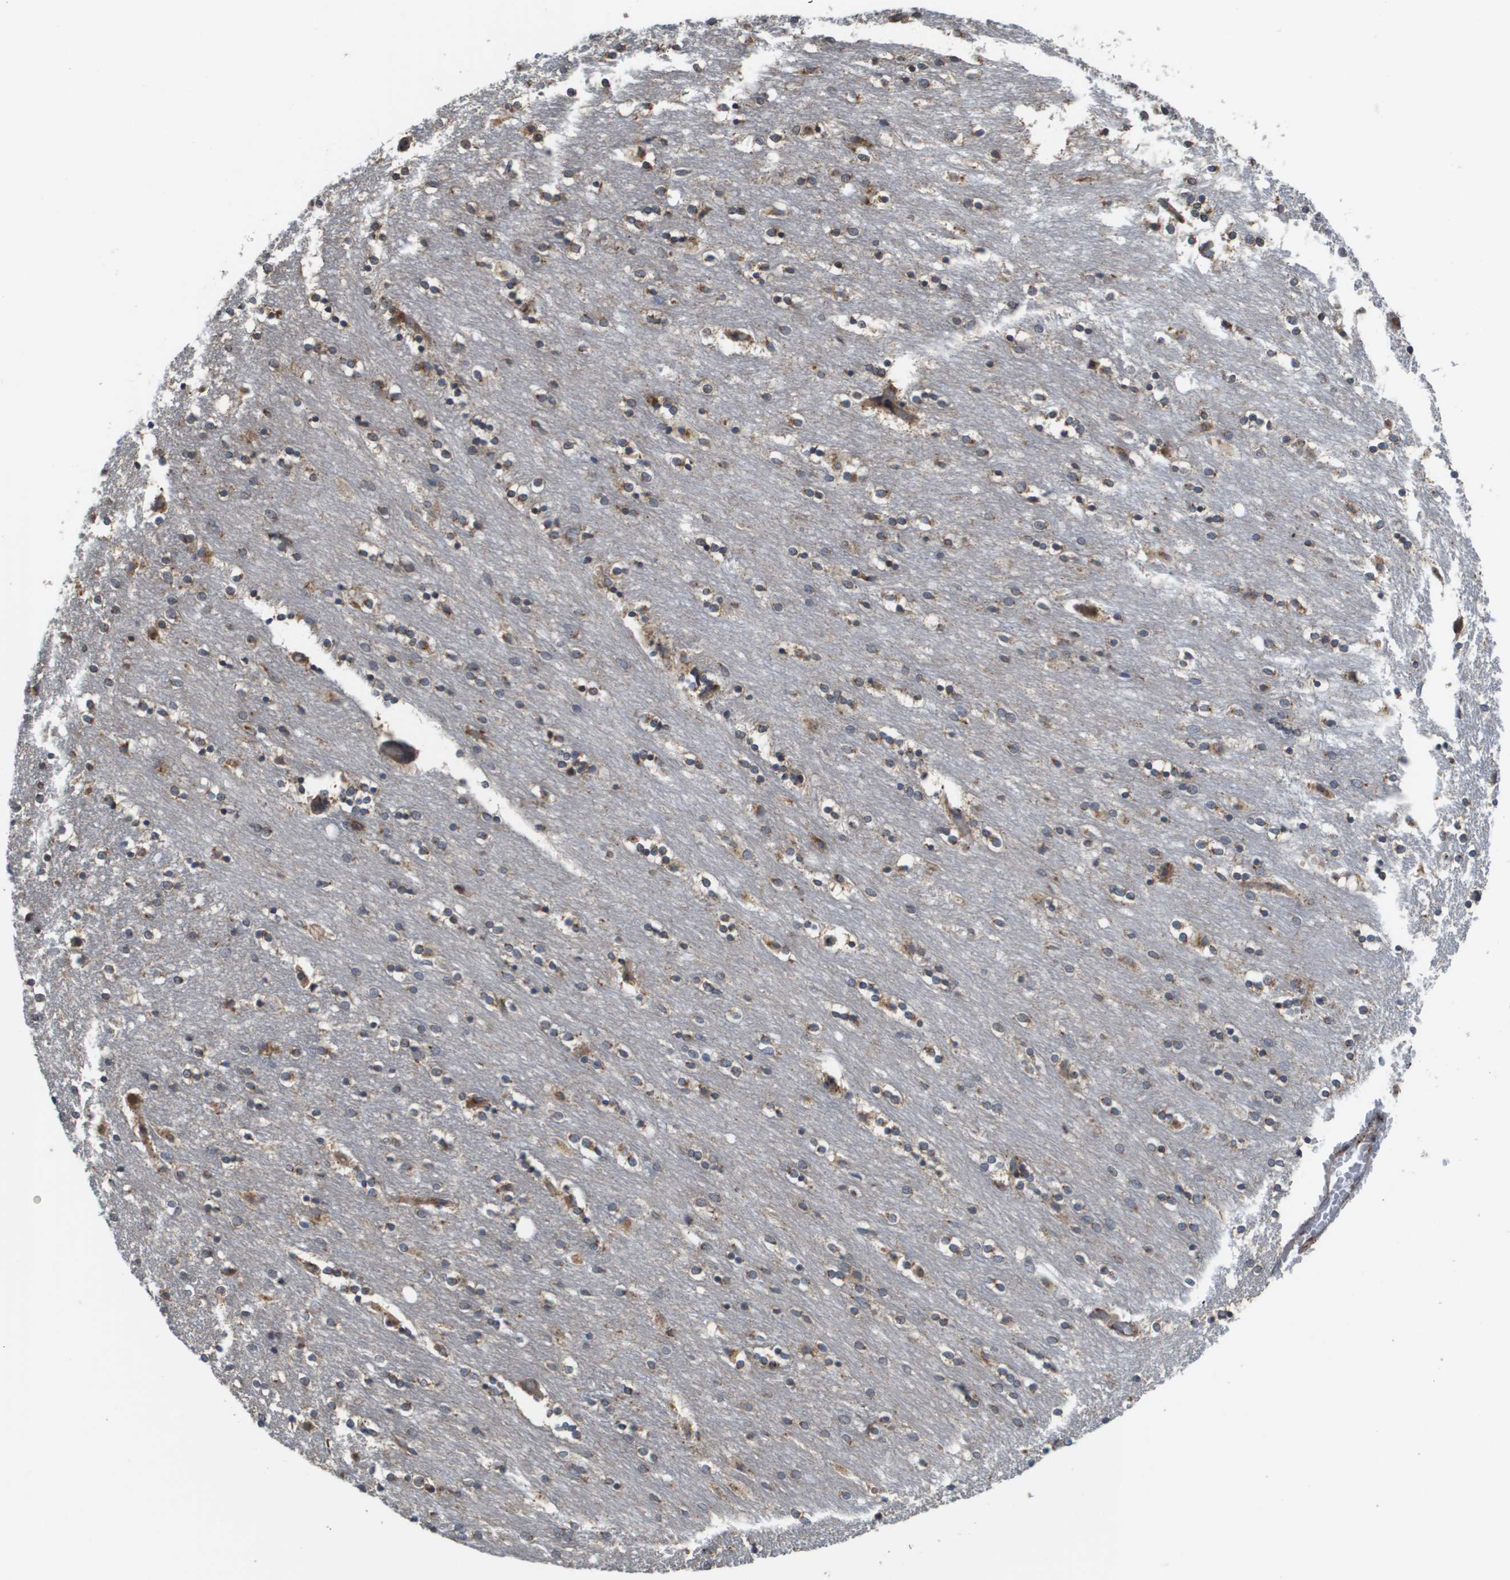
{"staining": {"intensity": "moderate", "quantity": "25%-75%", "location": "cytoplasmic/membranous"}, "tissue": "caudate", "cell_type": "Glial cells", "image_type": "normal", "snomed": [{"axis": "morphology", "description": "Normal tissue, NOS"}, {"axis": "topography", "description": "Lateral ventricle wall"}], "caption": "A micrograph of human caudate stained for a protein exhibits moderate cytoplasmic/membranous brown staining in glial cells.", "gene": "PCK1", "patient": {"sex": "female", "age": 54}}